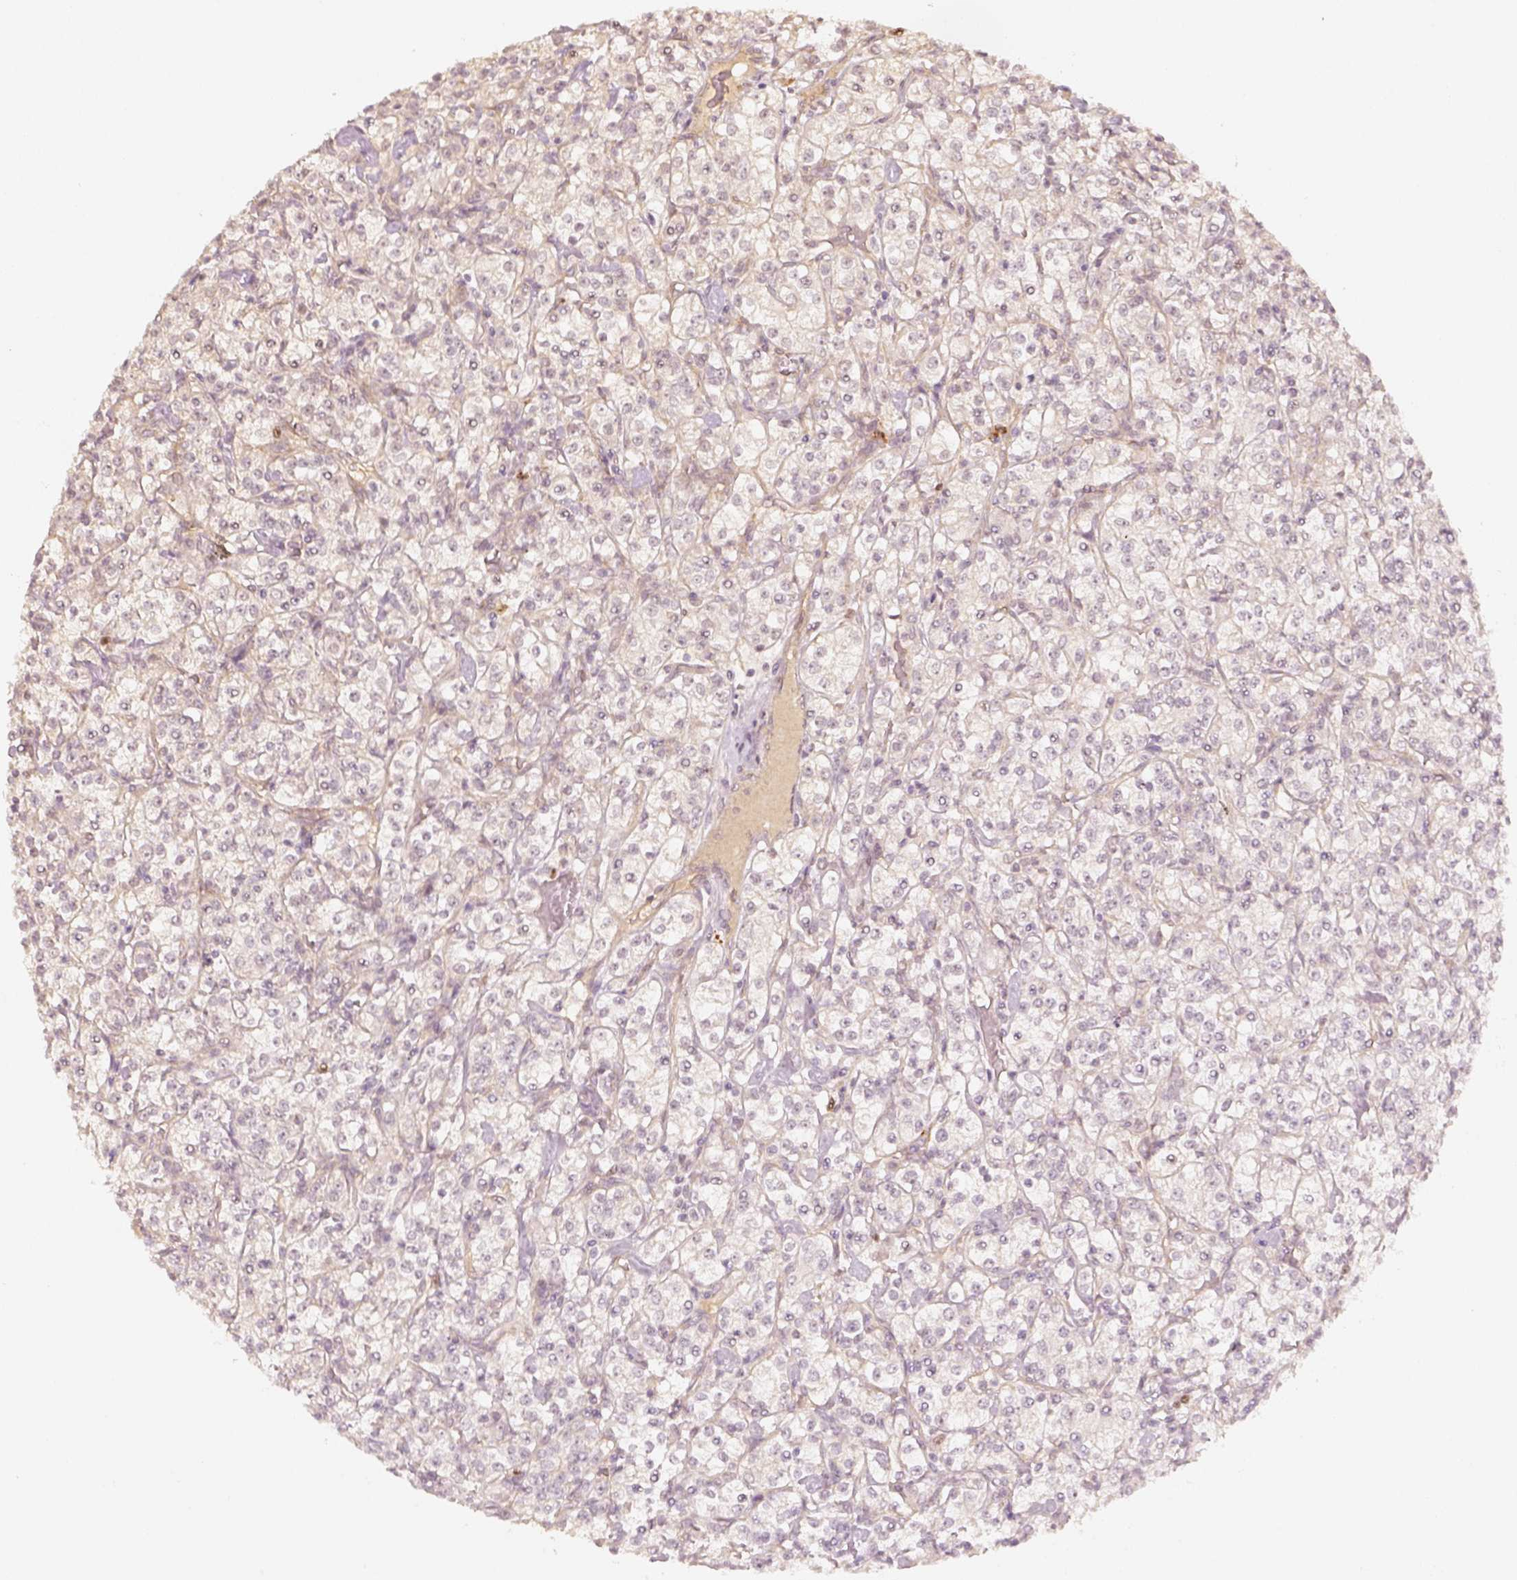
{"staining": {"intensity": "negative", "quantity": "none", "location": "none"}, "tissue": "renal cancer", "cell_type": "Tumor cells", "image_type": "cancer", "snomed": [{"axis": "morphology", "description": "Adenocarcinoma, NOS"}, {"axis": "topography", "description": "Kidney"}], "caption": "High magnification brightfield microscopy of adenocarcinoma (renal) stained with DAB (3,3'-diaminobenzidine) (brown) and counterstained with hematoxylin (blue): tumor cells show no significant positivity.", "gene": "EAF2", "patient": {"sex": "male", "age": 77}}